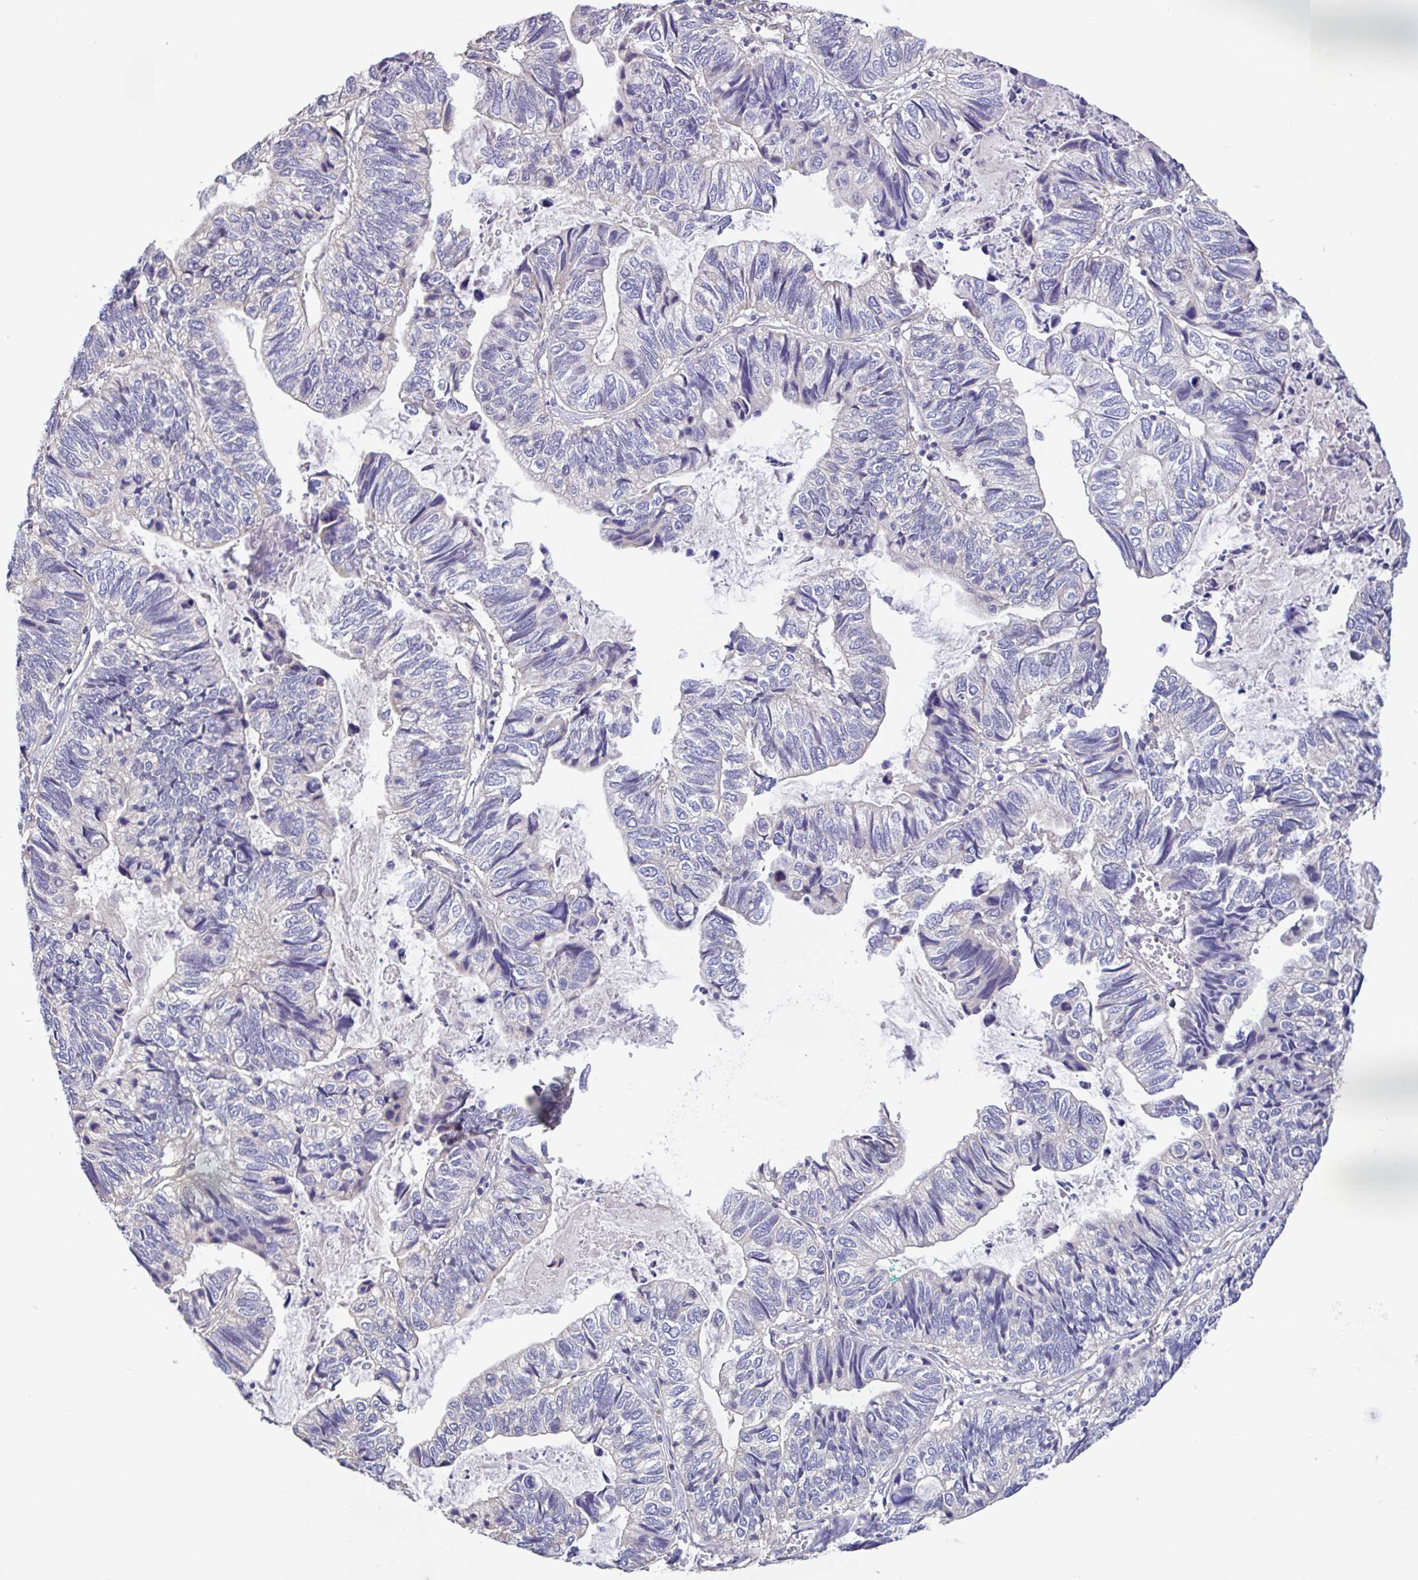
{"staining": {"intensity": "negative", "quantity": "none", "location": "none"}, "tissue": "stomach cancer", "cell_type": "Tumor cells", "image_type": "cancer", "snomed": [{"axis": "morphology", "description": "Adenocarcinoma, NOS"}, {"axis": "topography", "description": "Stomach, upper"}], "caption": "This micrograph is of stomach adenocarcinoma stained with immunohistochemistry (IHC) to label a protein in brown with the nuclei are counter-stained blue. There is no positivity in tumor cells.", "gene": "PLCD4", "patient": {"sex": "female", "age": 67}}